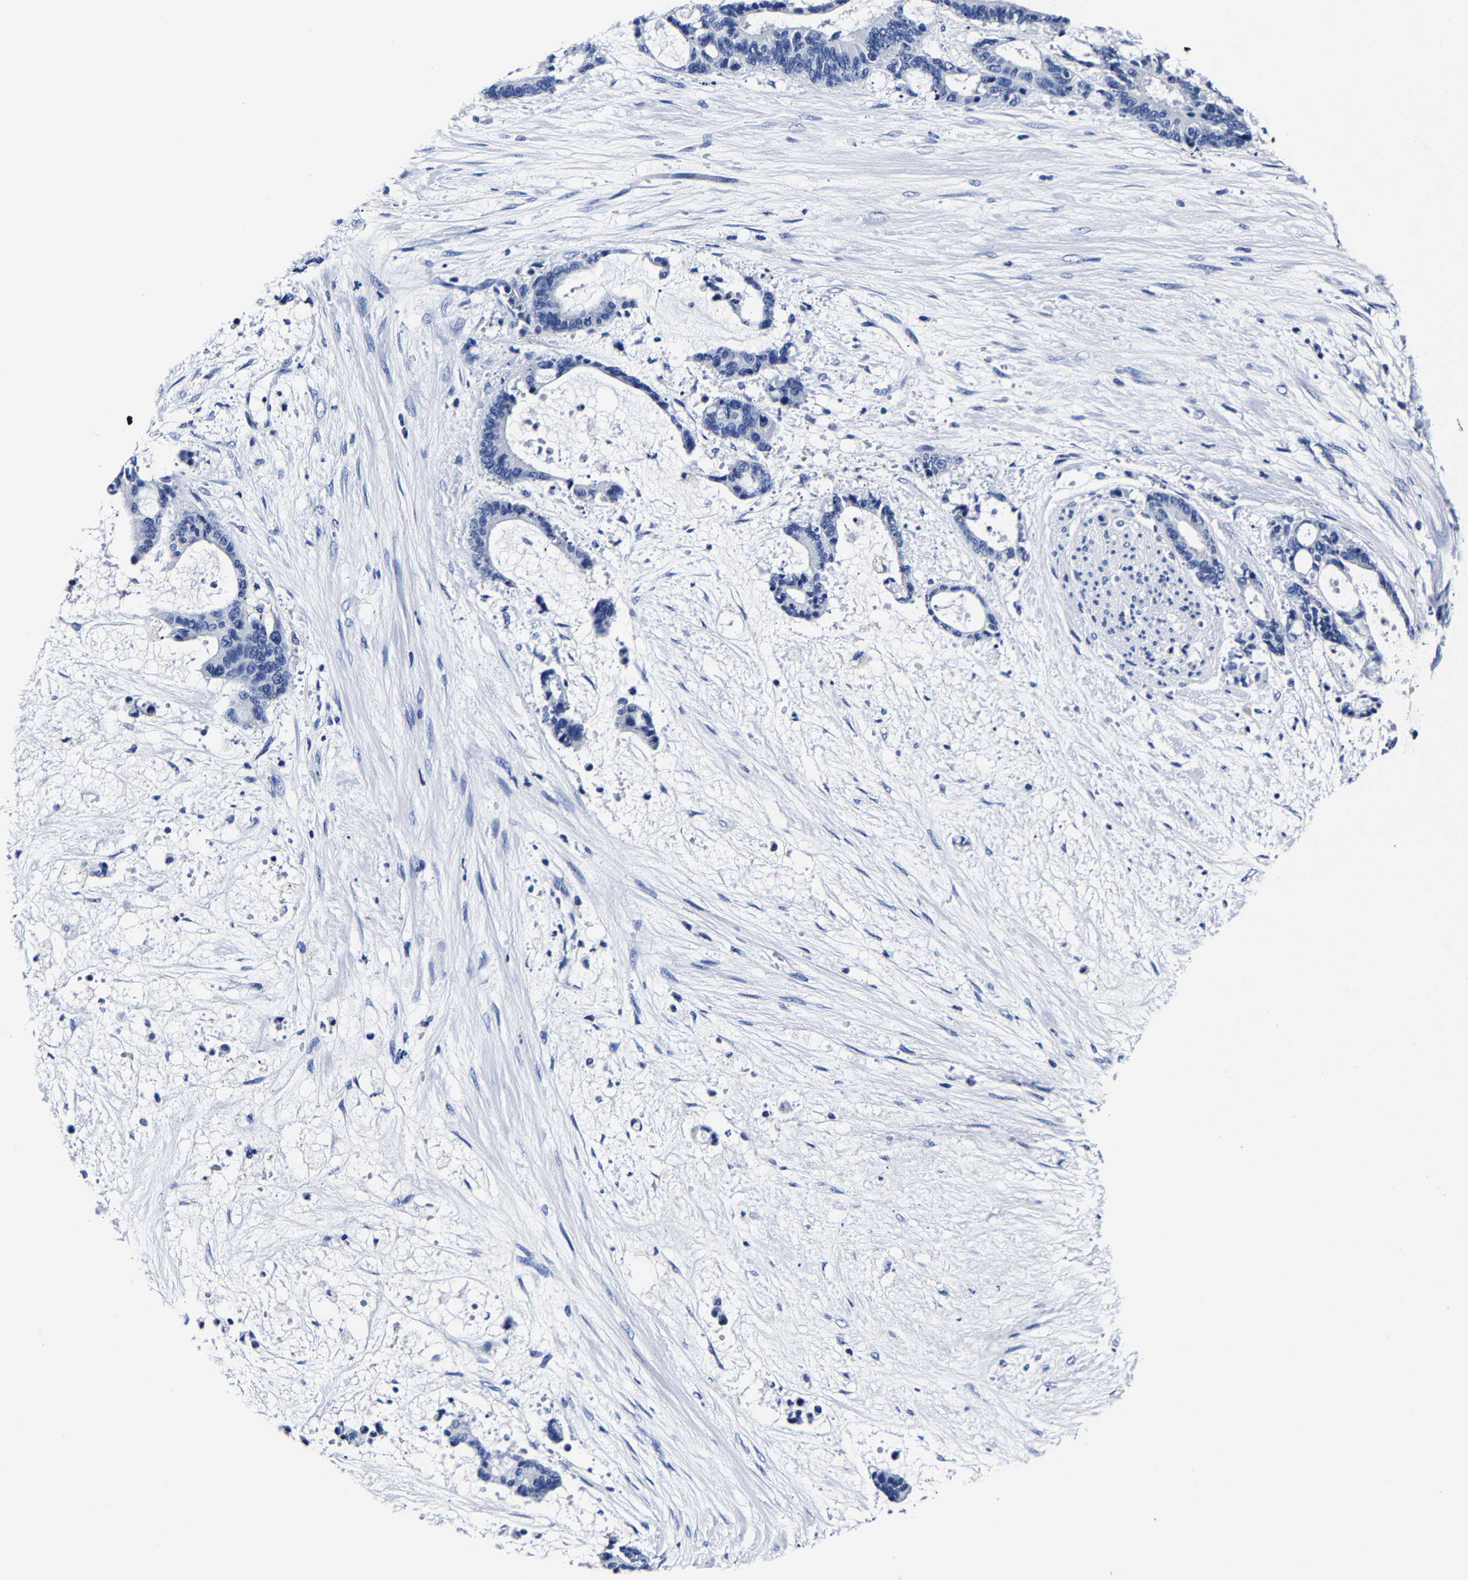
{"staining": {"intensity": "negative", "quantity": "none", "location": "none"}, "tissue": "liver cancer", "cell_type": "Tumor cells", "image_type": "cancer", "snomed": [{"axis": "morphology", "description": "Normal tissue, NOS"}, {"axis": "morphology", "description": "Cholangiocarcinoma"}, {"axis": "topography", "description": "Liver"}, {"axis": "topography", "description": "Peripheral nerve tissue"}], "caption": "Immunohistochemistry micrograph of liver cholangiocarcinoma stained for a protein (brown), which demonstrates no positivity in tumor cells.", "gene": "CPA2", "patient": {"sex": "female", "age": 73}}